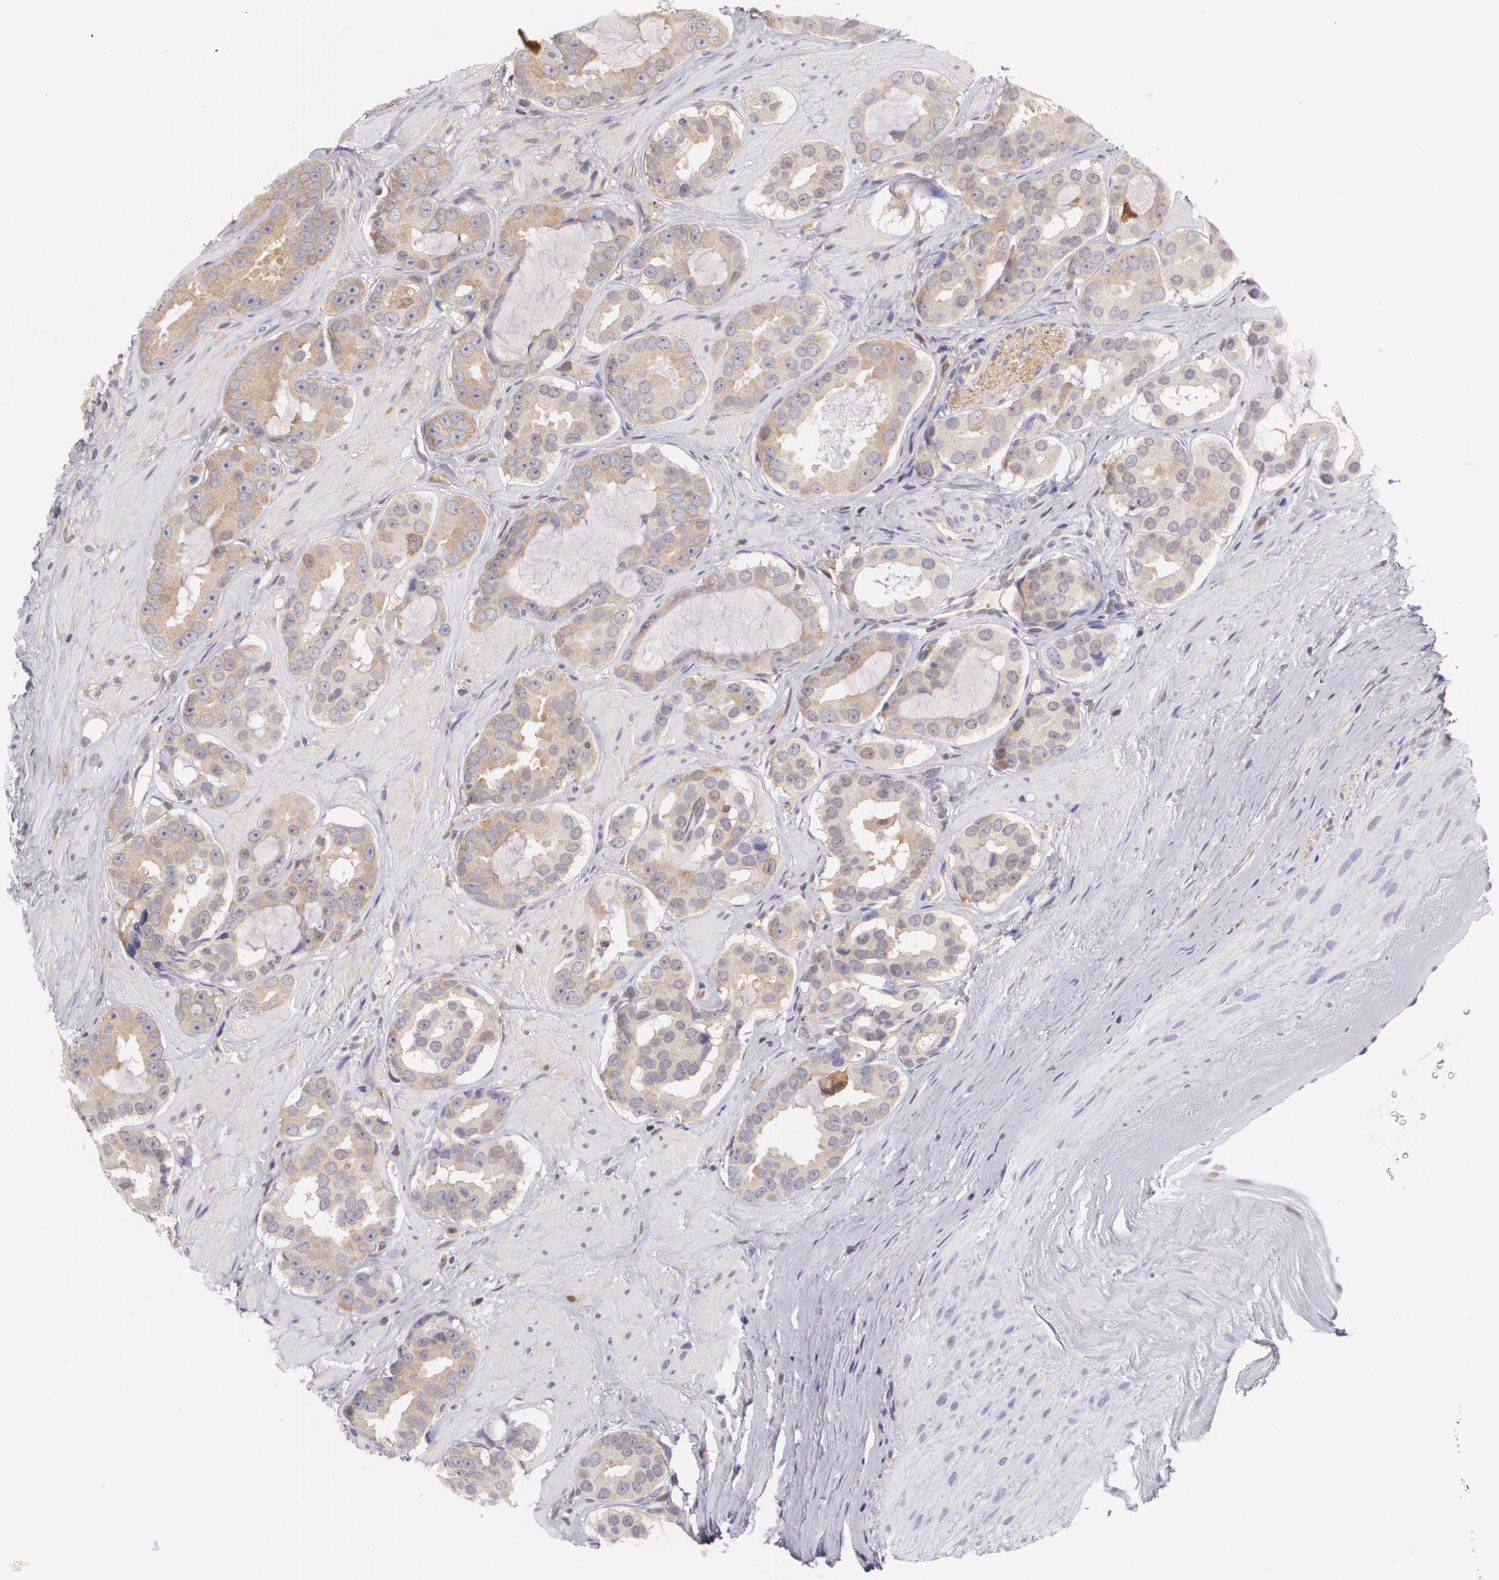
{"staining": {"intensity": "moderate", "quantity": ">75%", "location": "cytoplasmic/membranous"}, "tissue": "prostate cancer", "cell_type": "Tumor cells", "image_type": "cancer", "snomed": [{"axis": "morphology", "description": "Adenocarcinoma, Low grade"}, {"axis": "topography", "description": "Prostate"}], "caption": "Protein expression analysis of human low-grade adenocarcinoma (prostate) reveals moderate cytoplasmic/membranous staining in about >75% of tumor cells.", "gene": "HSPH1", "patient": {"sex": "male", "age": 59}}